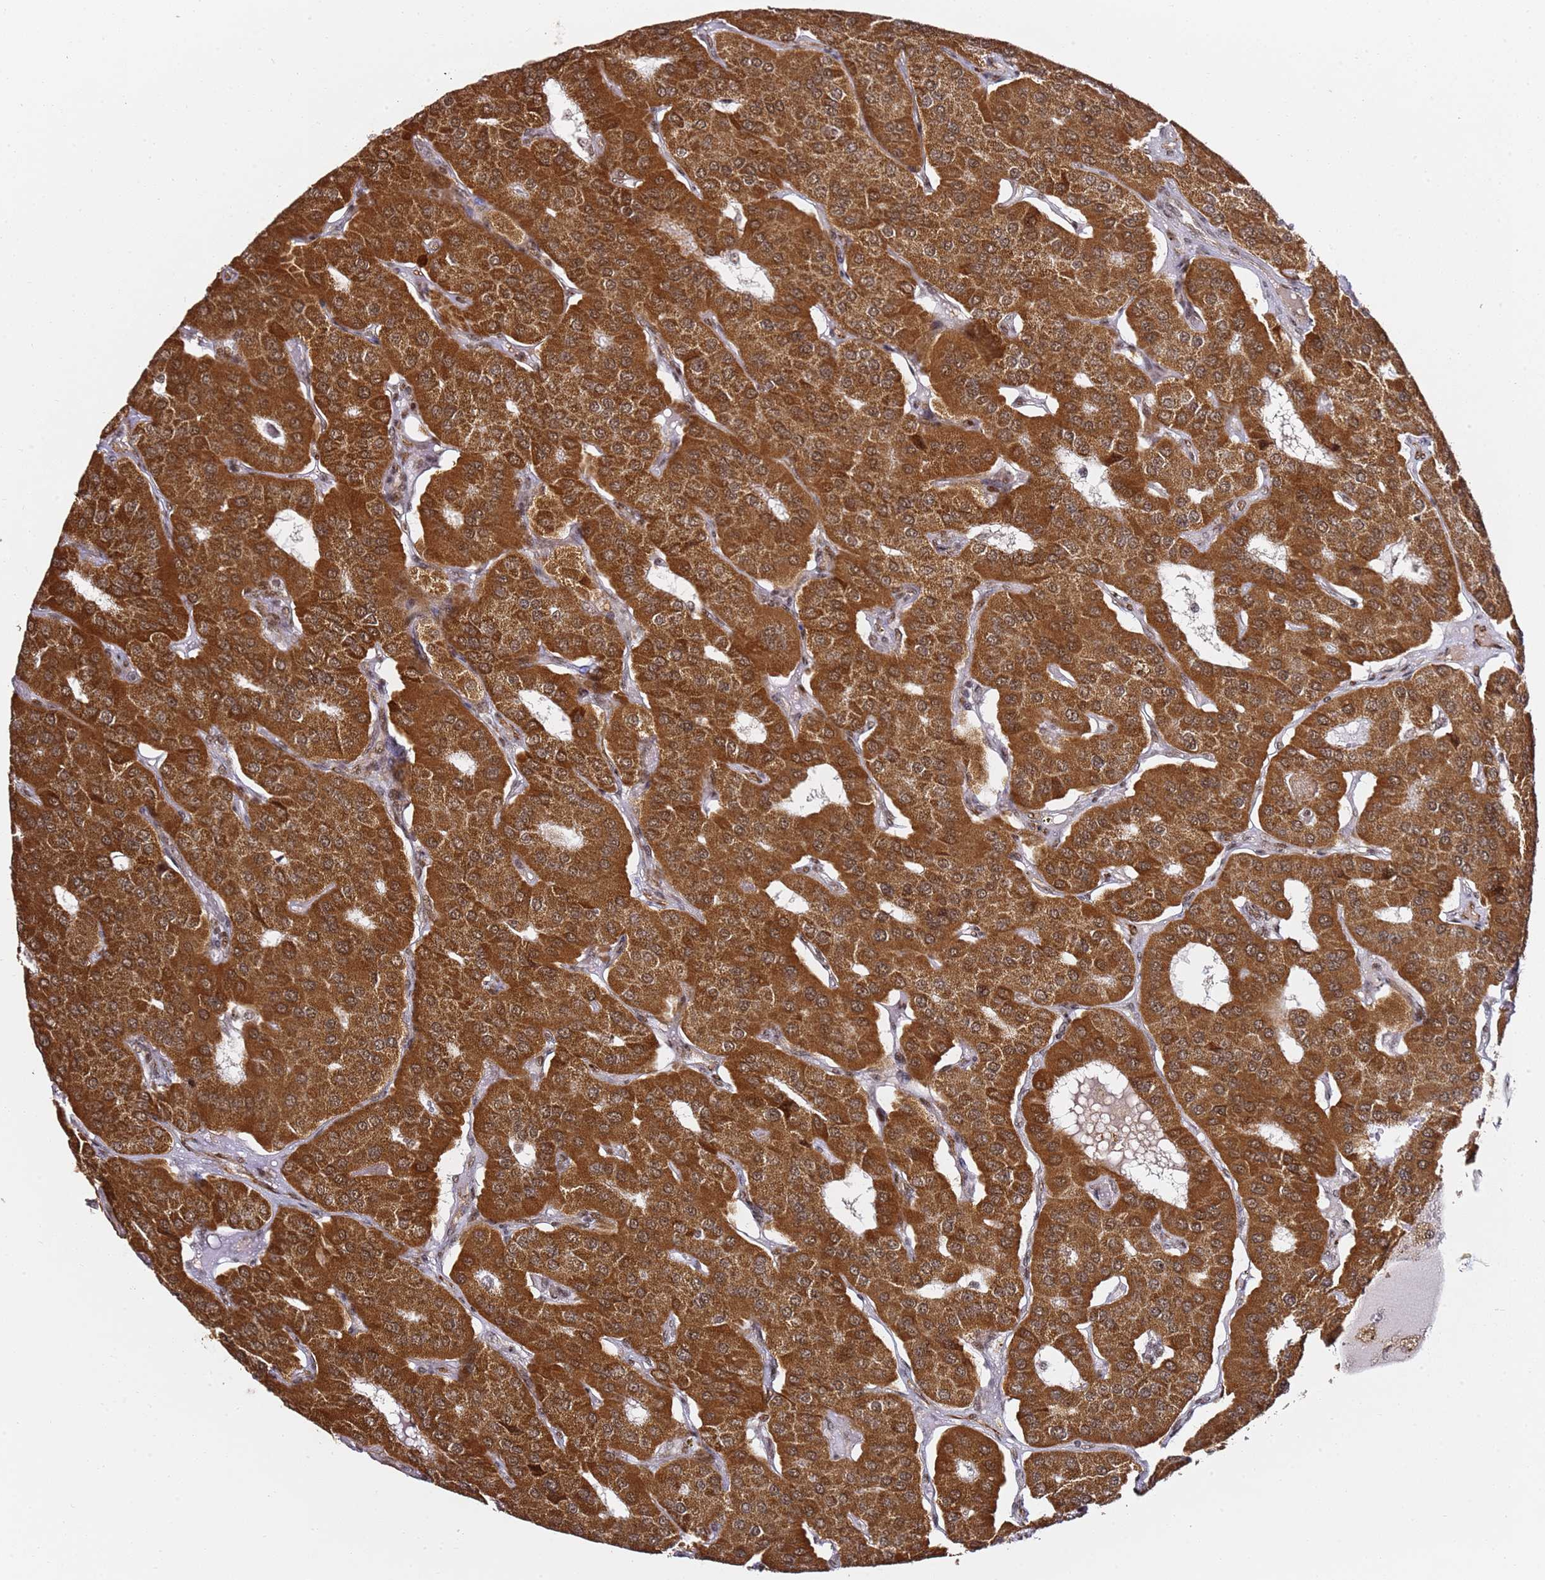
{"staining": {"intensity": "strong", "quantity": ">75%", "location": "cytoplasmic/membranous"}, "tissue": "parathyroid gland", "cell_type": "Glandular cells", "image_type": "normal", "snomed": [{"axis": "morphology", "description": "Normal tissue, NOS"}, {"axis": "morphology", "description": "Adenoma, NOS"}, {"axis": "topography", "description": "Parathyroid gland"}], "caption": "This image reveals immunohistochemistry (IHC) staining of unremarkable human parathyroid gland, with high strong cytoplasmic/membranous staining in approximately >75% of glandular cells.", "gene": "TP53AIP1", "patient": {"sex": "female", "age": 86}}